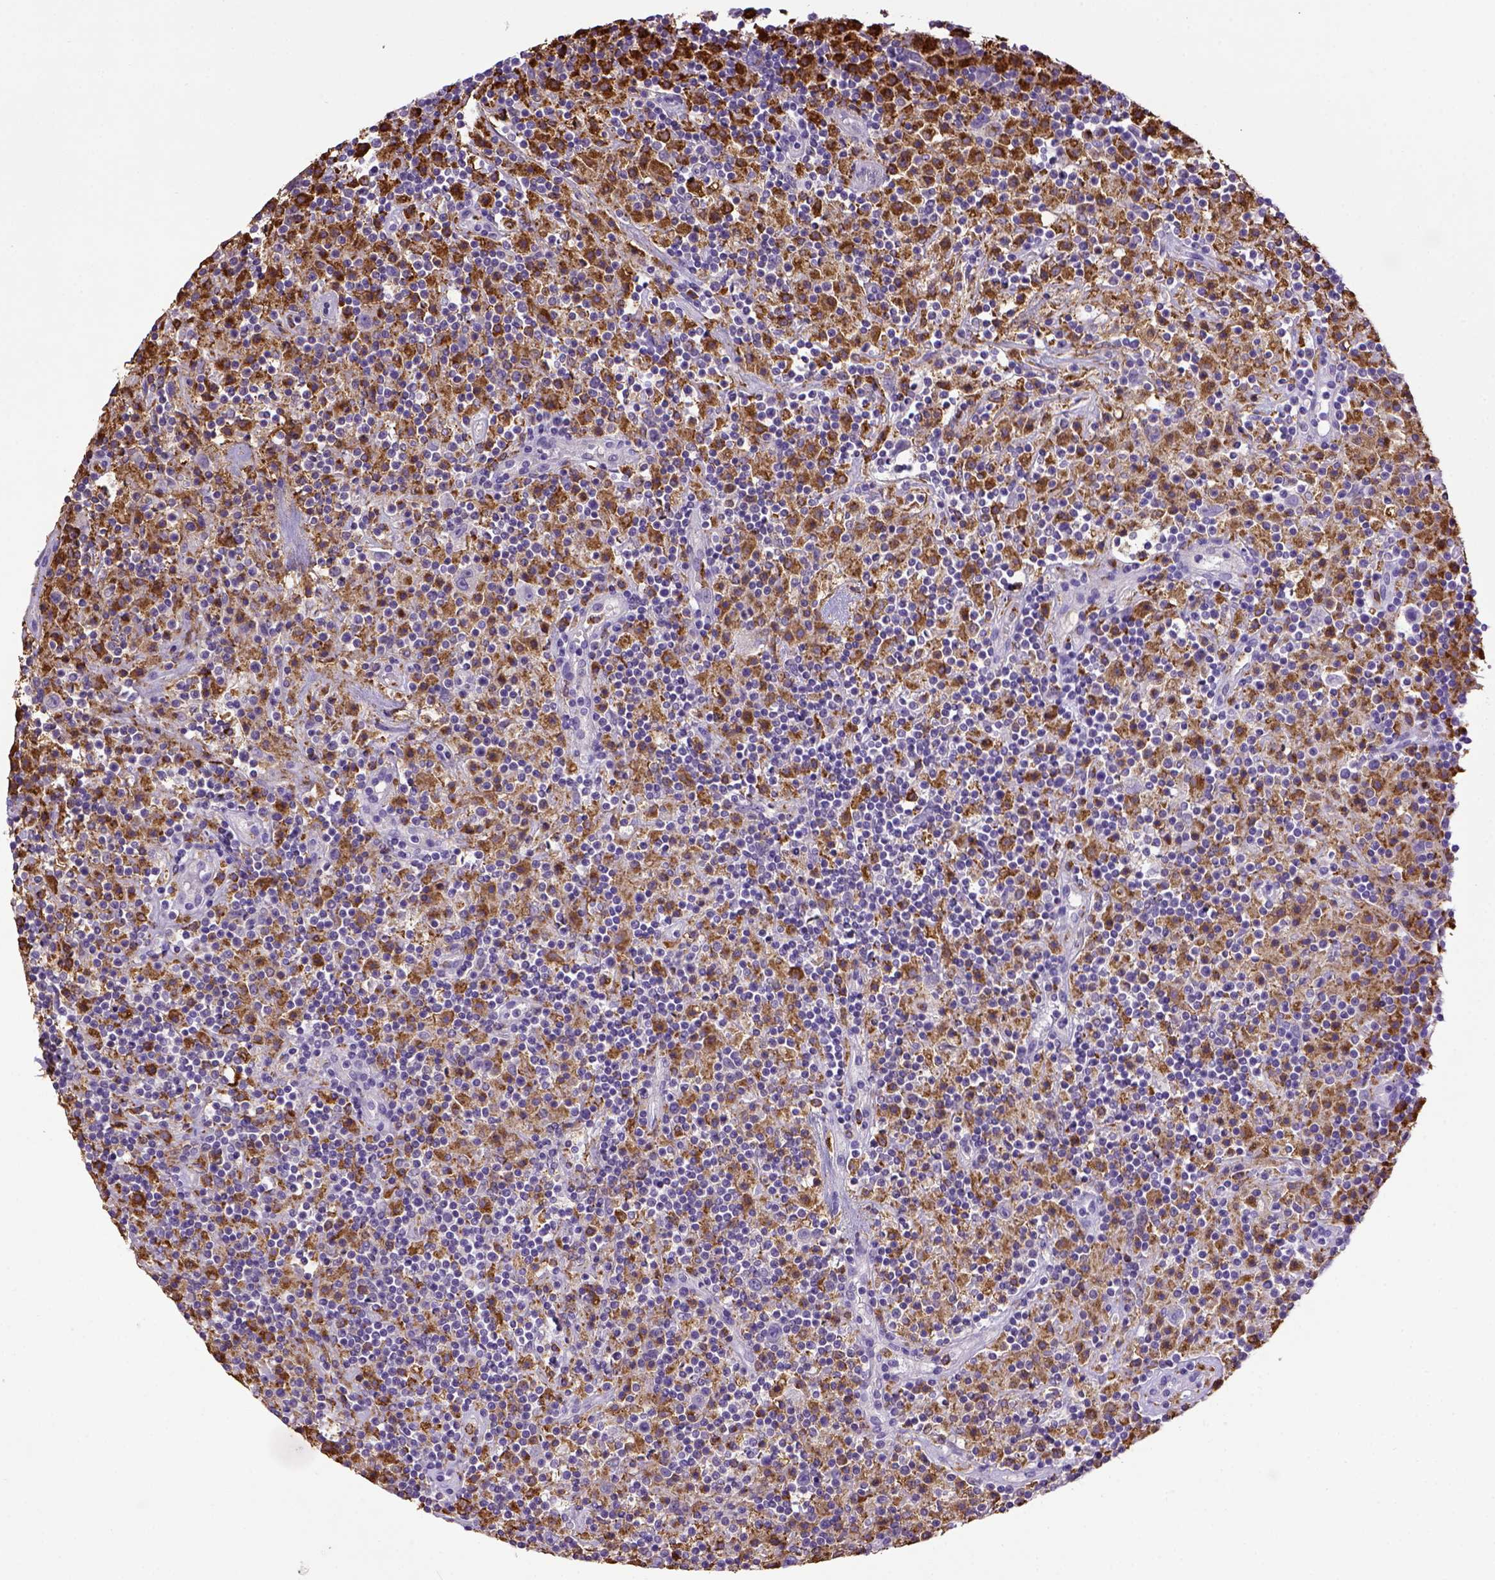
{"staining": {"intensity": "negative", "quantity": "none", "location": "none"}, "tissue": "lymphoma", "cell_type": "Tumor cells", "image_type": "cancer", "snomed": [{"axis": "morphology", "description": "Hodgkin's disease, NOS"}, {"axis": "topography", "description": "Lymph node"}], "caption": "DAB immunohistochemical staining of human Hodgkin's disease reveals no significant positivity in tumor cells.", "gene": "CD68", "patient": {"sex": "male", "age": 70}}